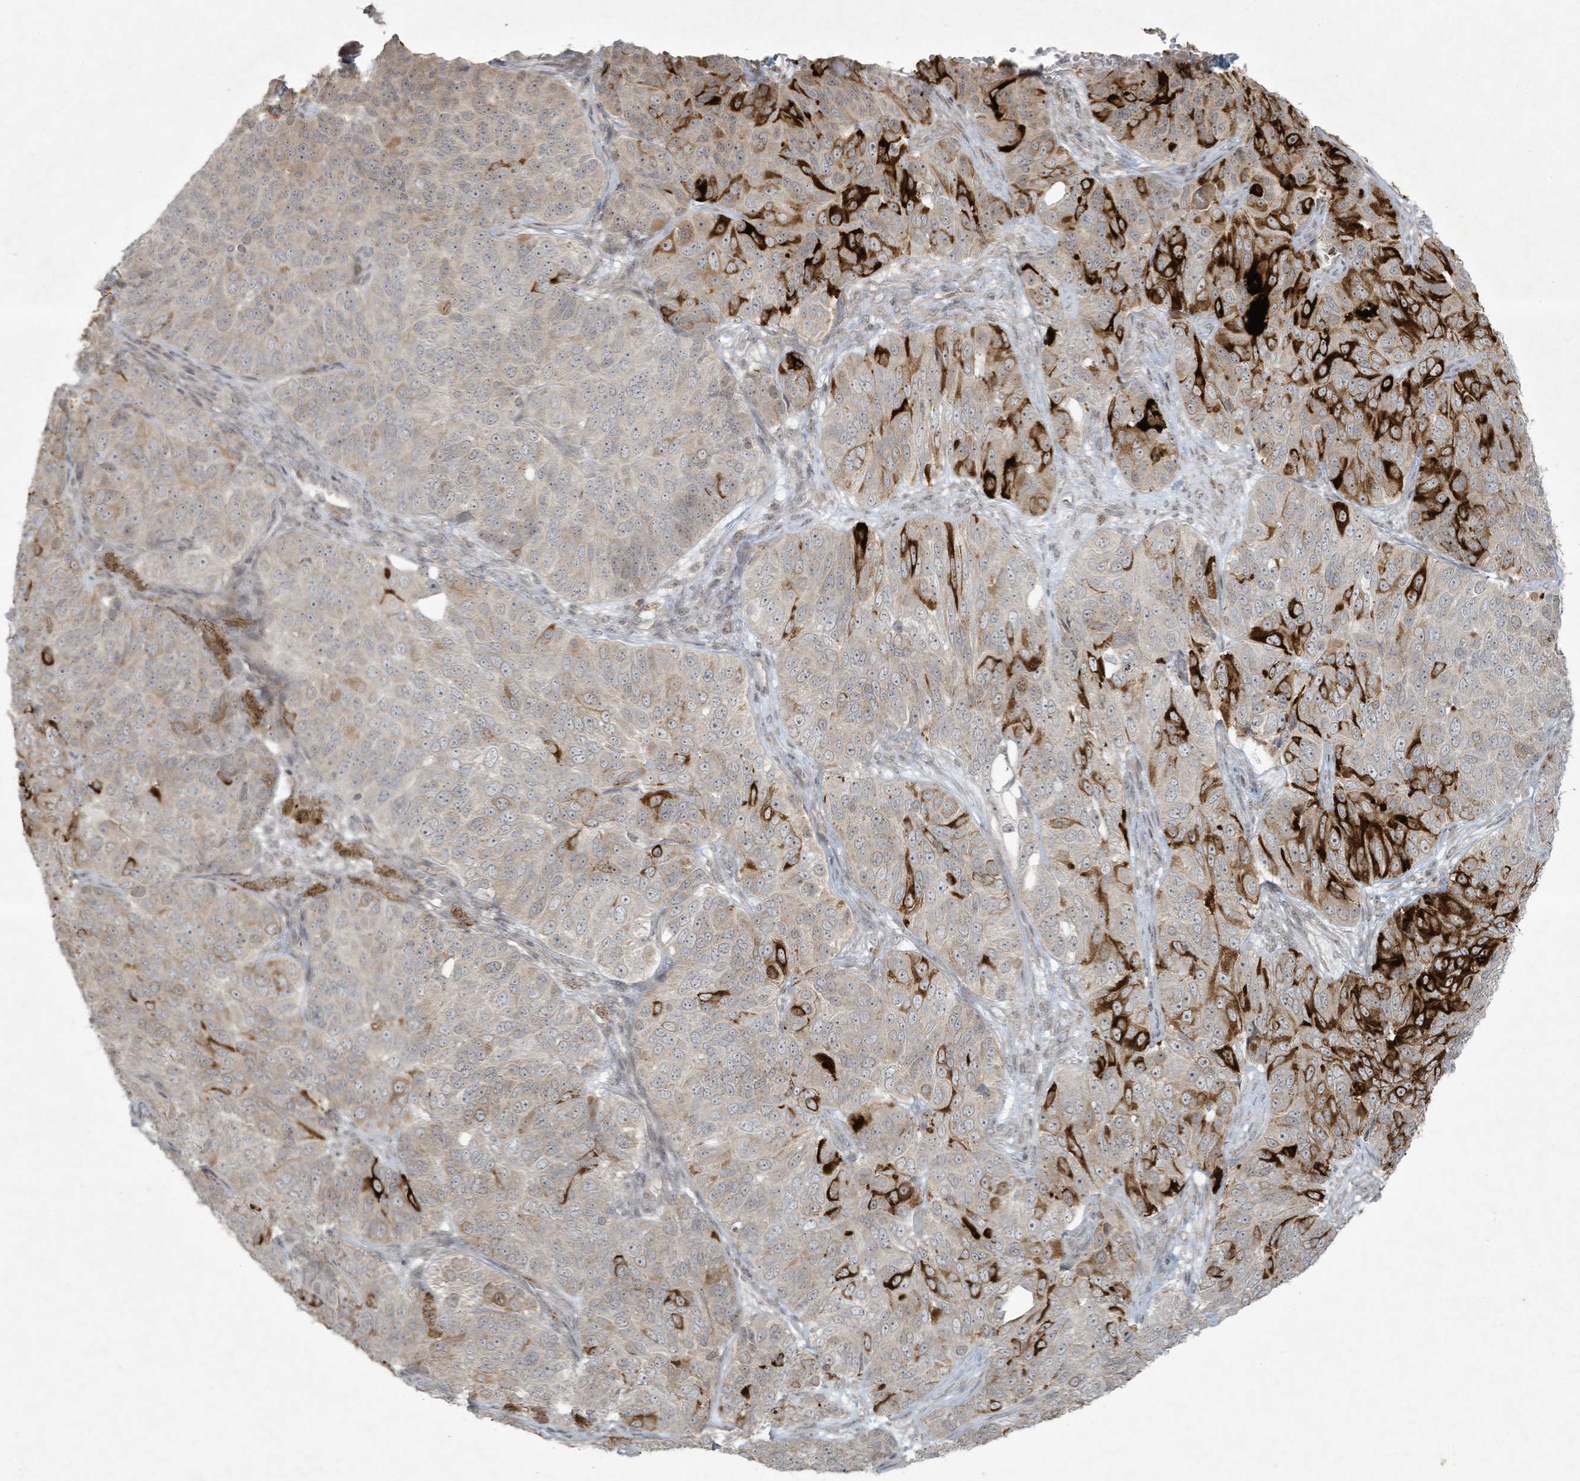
{"staining": {"intensity": "strong", "quantity": "<25%", "location": "cytoplasmic/membranous"}, "tissue": "ovarian cancer", "cell_type": "Tumor cells", "image_type": "cancer", "snomed": [{"axis": "morphology", "description": "Carcinoma, endometroid"}, {"axis": "topography", "description": "Ovary"}], "caption": "A micrograph of human ovarian cancer (endometroid carcinoma) stained for a protein displays strong cytoplasmic/membranous brown staining in tumor cells.", "gene": "ZNF263", "patient": {"sex": "female", "age": 51}}